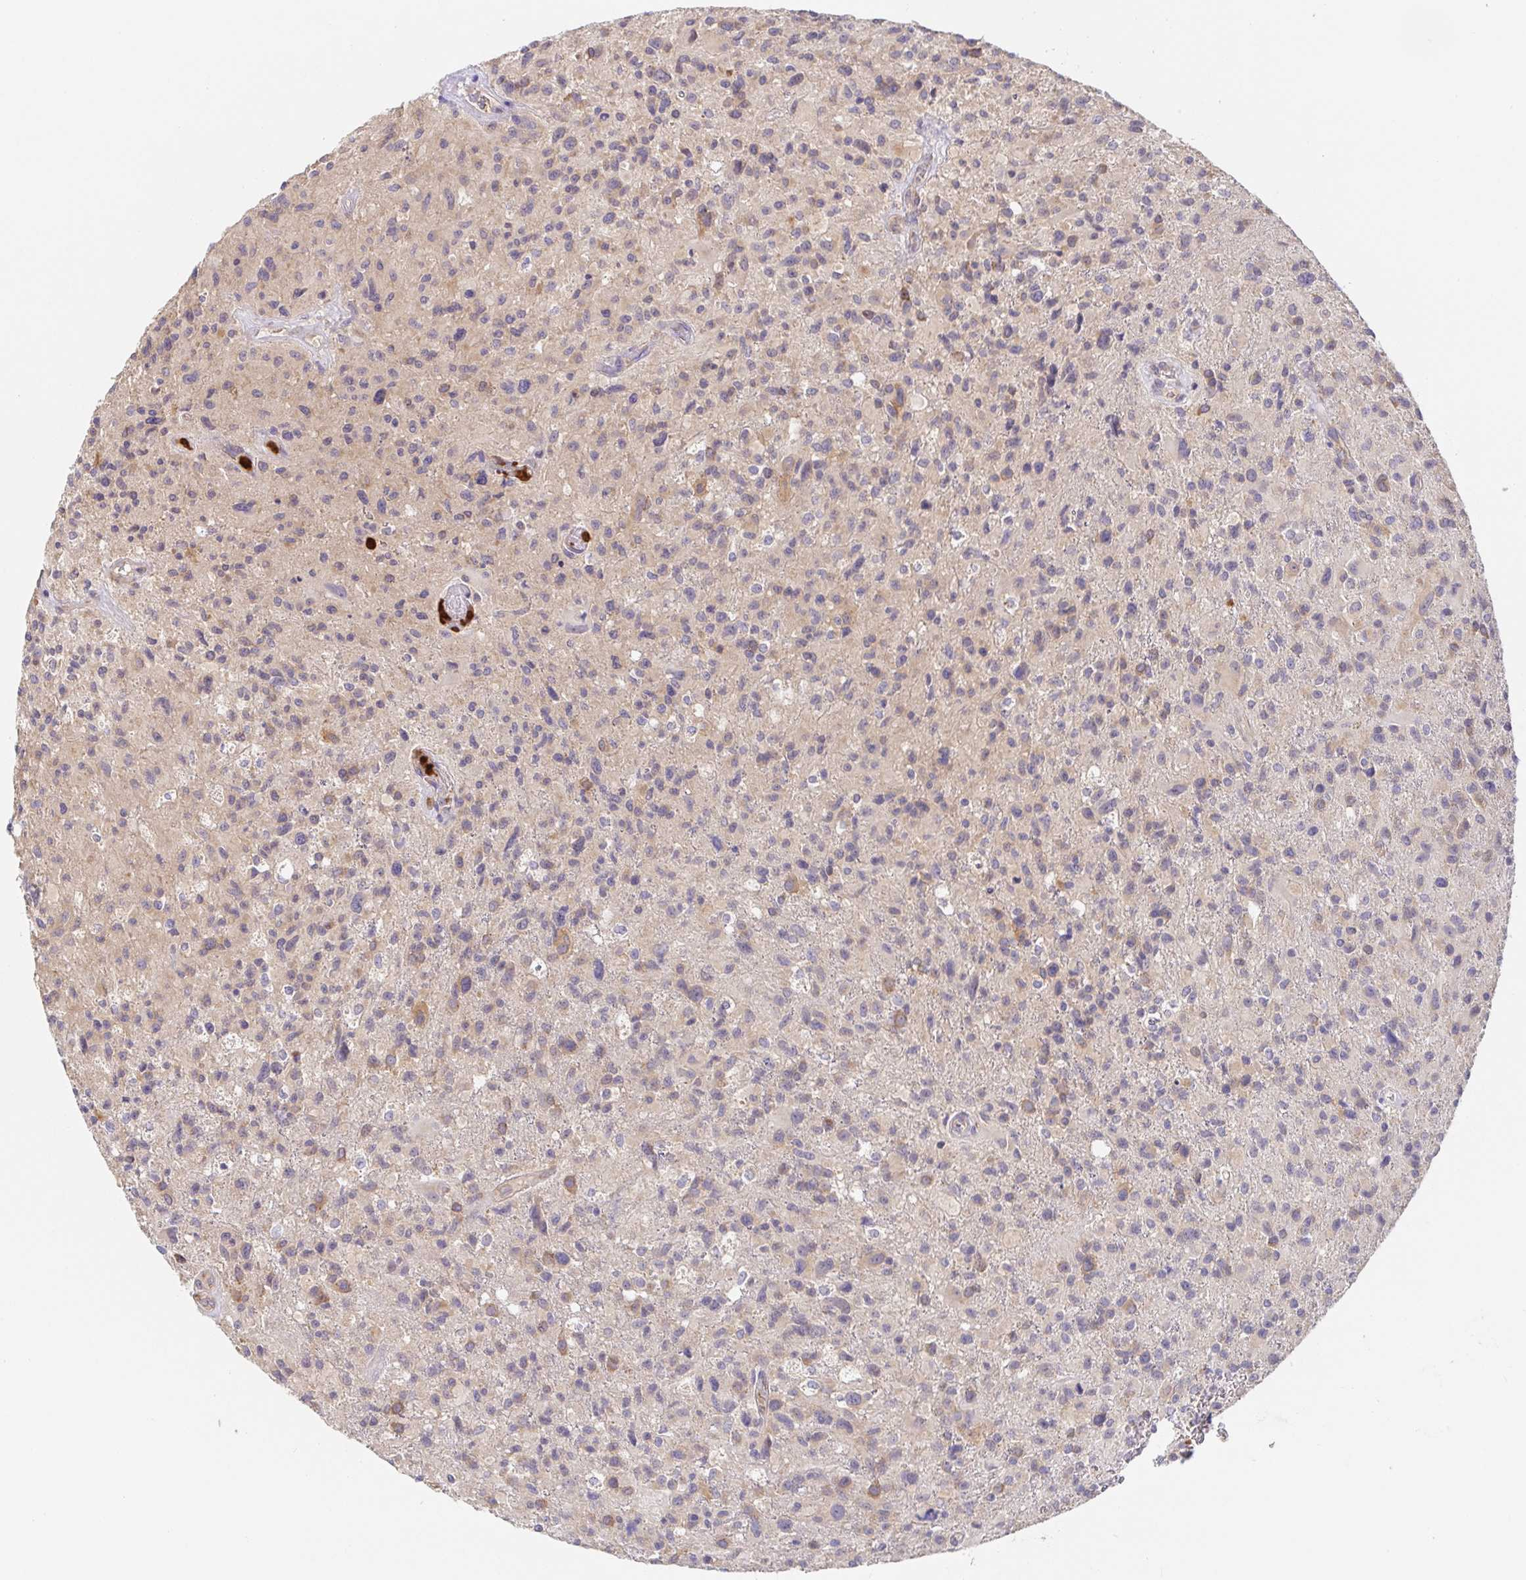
{"staining": {"intensity": "weak", "quantity": "25%-75%", "location": "cytoplasmic/membranous"}, "tissue": "glioma", "cell_type": "Tumor cells", "image_type": "cancer", "snomed": [{"axis": "morphology", "description": "Glioma, malignant, High grade"}, {"axis": "topography", "description": "Brain"}], "caption": "About 25%-75% of tumor cells in human malignant glioma (high-grade) reveal weak cytoplasmic/membranous protein expression as visualized by brown immunohistochemical staining.", "gene": "PDPK1", "patient": {"sex": "male", "age": 63}}